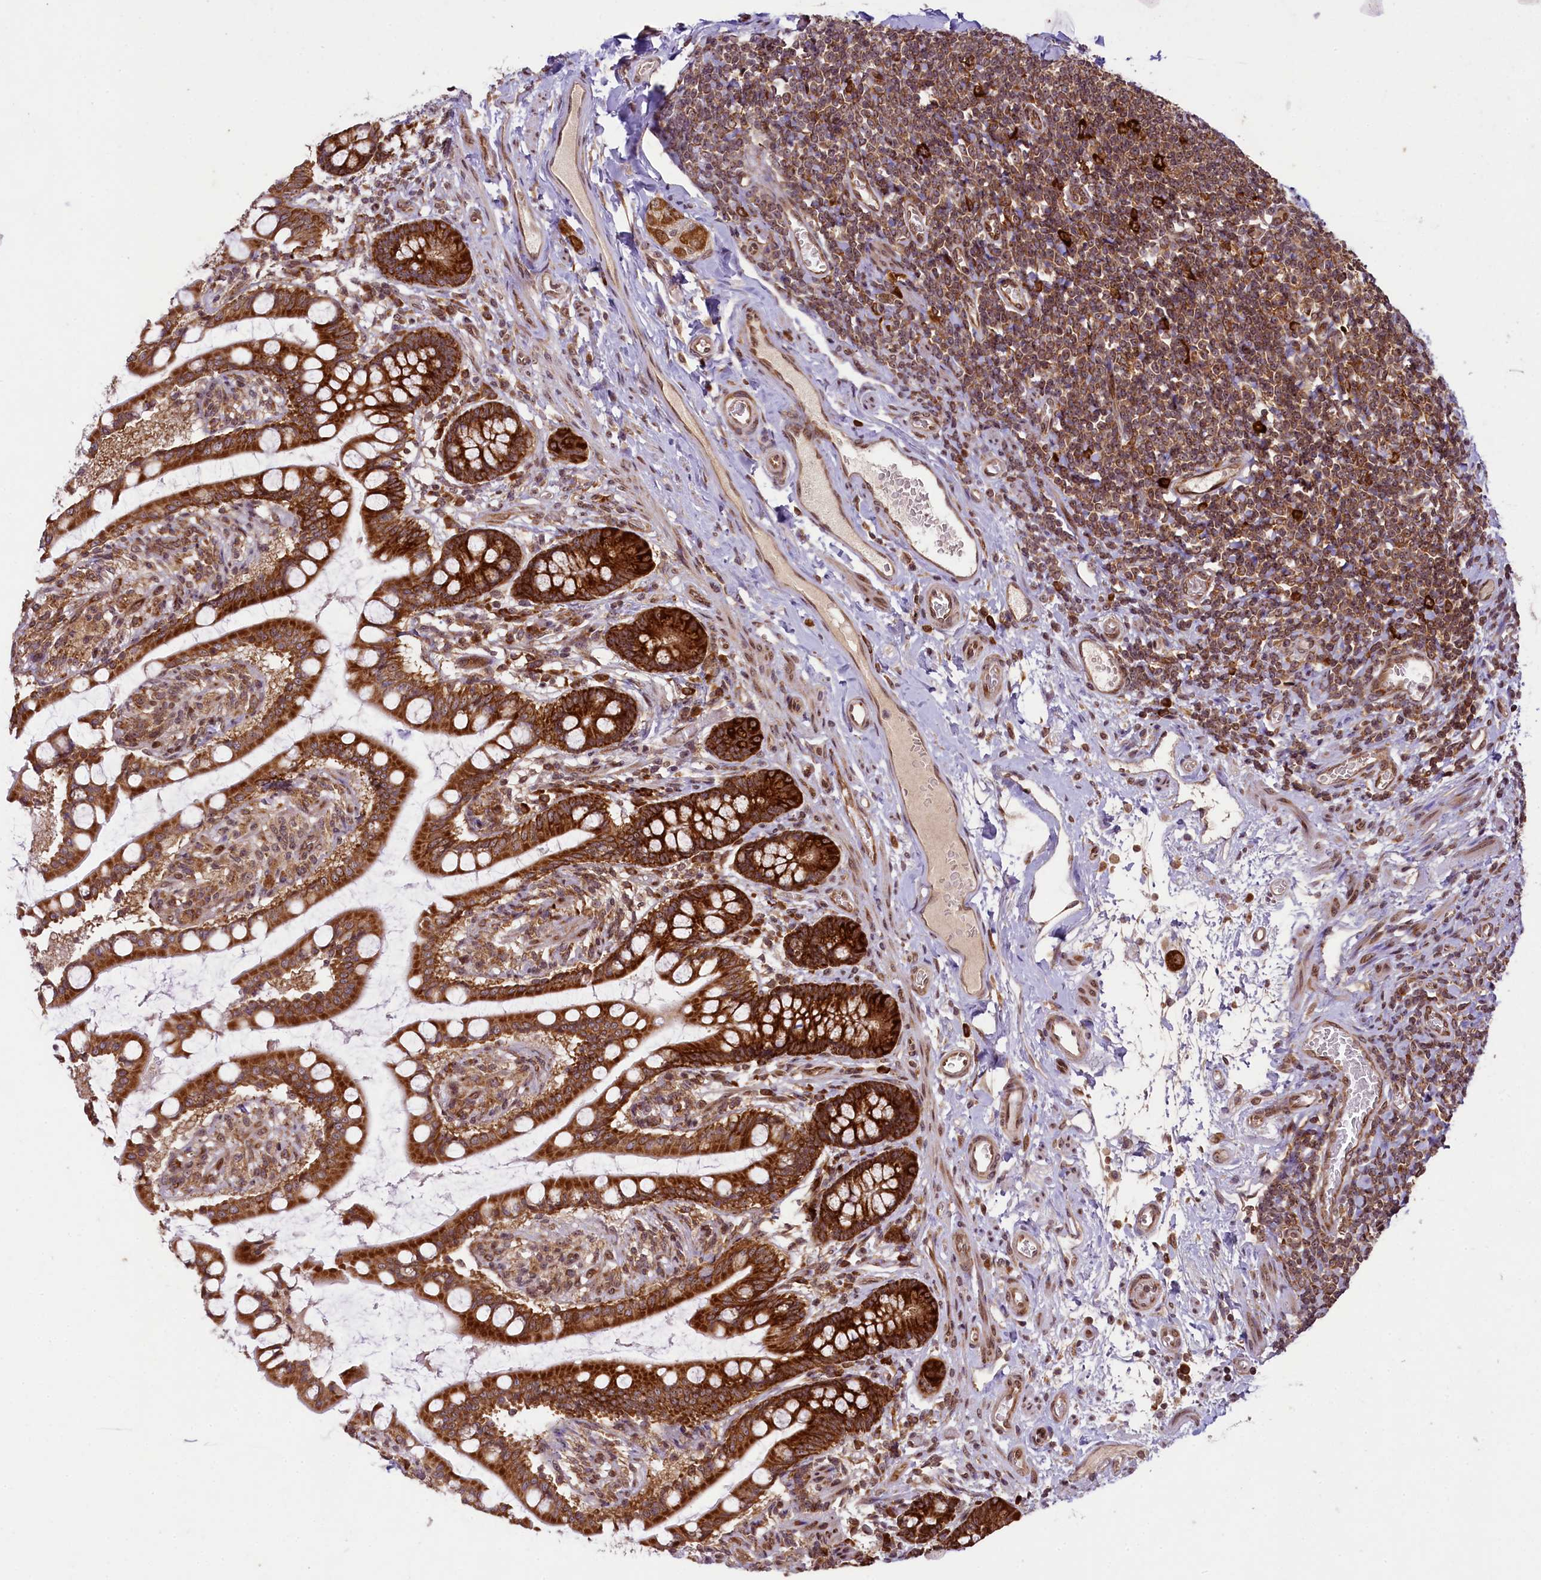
{"staining": {"intensity": "strong", "quantity": ">75%", "location": "cytoplasmic/membranous"}, "tissue": "small intestine", "cell_type": "Glandular cells", "image_type": "normal", "snomed": [{"axis": "morphology", "description": "Normal tissue, NOS"}, {"axis": "topography", "description": "Small intestine"}], "caption": "The photomicrograph reveals immunohistochemical staining of unremarkable small intestine. There is strong cytoplasmic/membranous positivity is appreciated in approximately >75% of glandular cells.", "gene": "LARP4", "patient": {"sex": "male", "age": 52}}